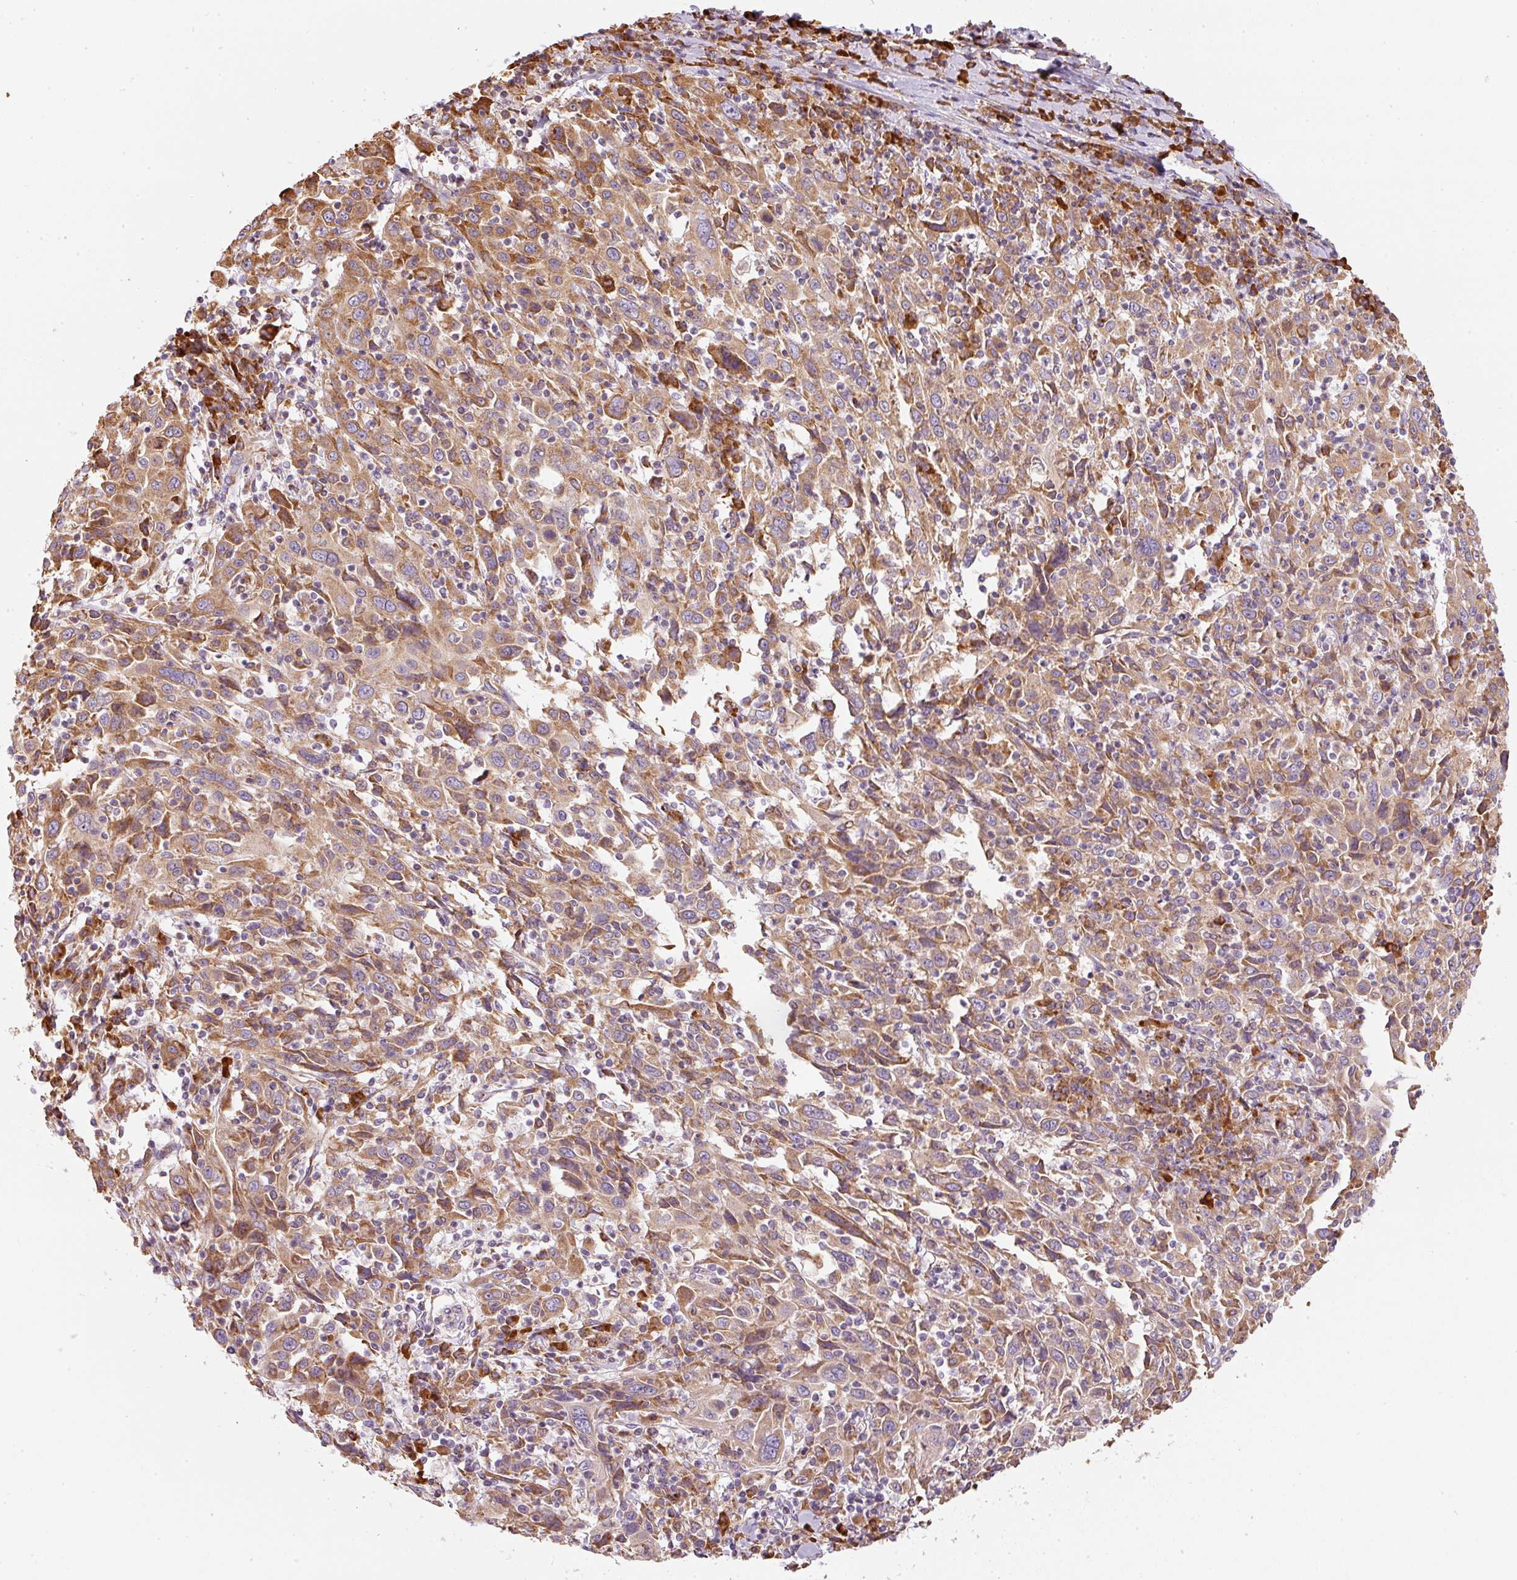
{"staining": {"intensity": "moderate", "quantity": ">75%", "location": "cytoplasmic/membranous"}, "tissue": "cervical cancer", "cell_type": "Tumor cells", "image_type": "cancer", "snomed": [{"axis": "morphology", "description": "Squamous cell carcinoma, NOS"}, {"axis": "topography", "description": "Cervix"}], "caption": "Immunohistochemical staining of cervical cancer (squamous cell carcinoma) shows medium levels of moderate cytoplasmic/membranous protein staining in about >75% of tumor cells. The staining was performed using DAB (3,3'-diaminobenzidine), with brown indicating positive protein expression. Nuclei are stained blue with hematoxylin.", "gene": "MORN4", "patient": {"sex": "female", "age": 46}}